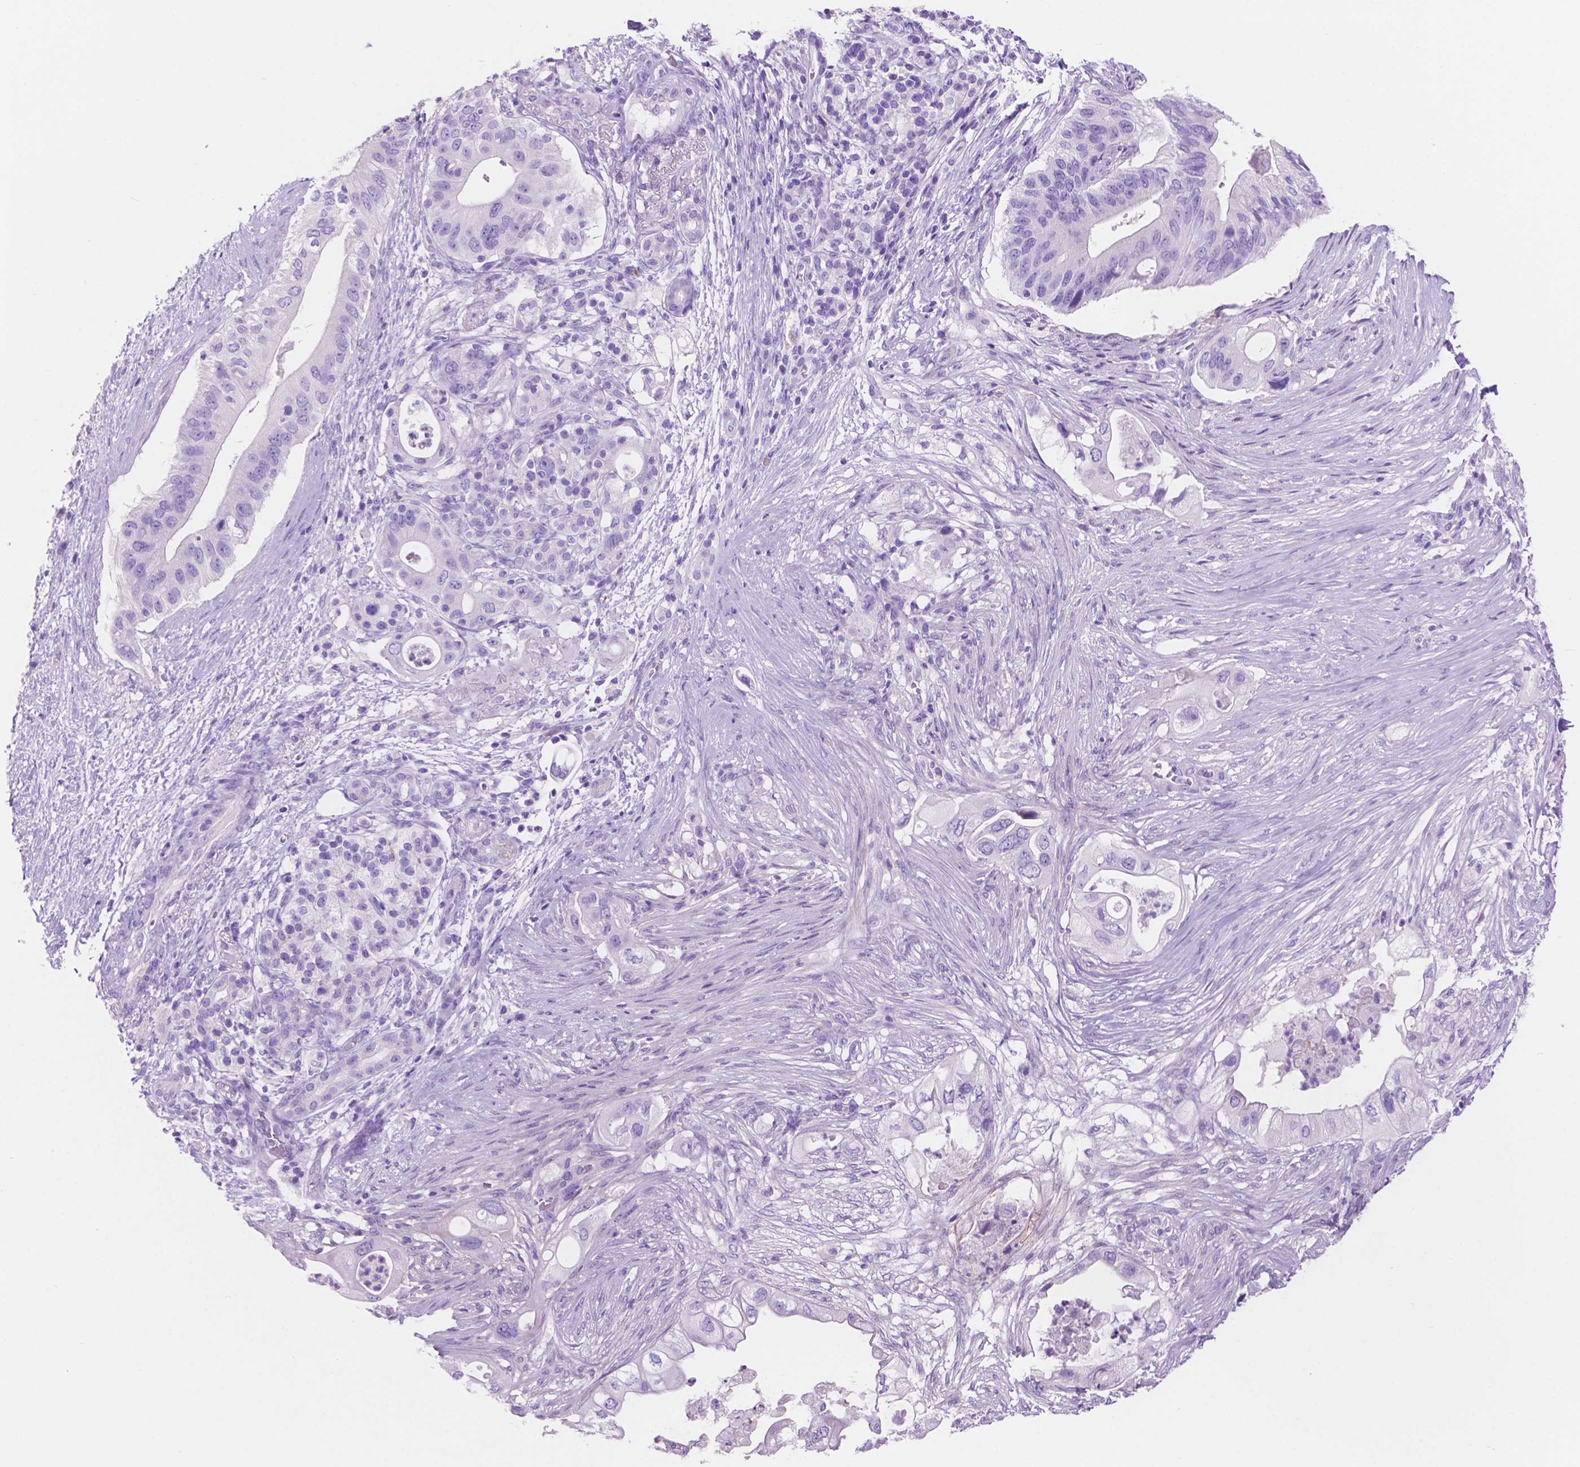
{"staining": {"intensity": "negative", "quantity": "none", "location": "none"}, "tissue": "pancreatic cancer", "cell_type": "Tumor cells", "image_type": "cancer", "snomed": [{"axis": "morphology", "description": "Adenocarcinoma, NOS"}, {"axis": "topography", "description": "Pancreas"}], "caption": "Immunohistochemistry image of pancreatic cancer (adenocarcinoma) stained for a protein (brown), which displays no positivity in tumor cells.", "gene": "IGFN1", "patient": {"sex": "female", "age": 72}}